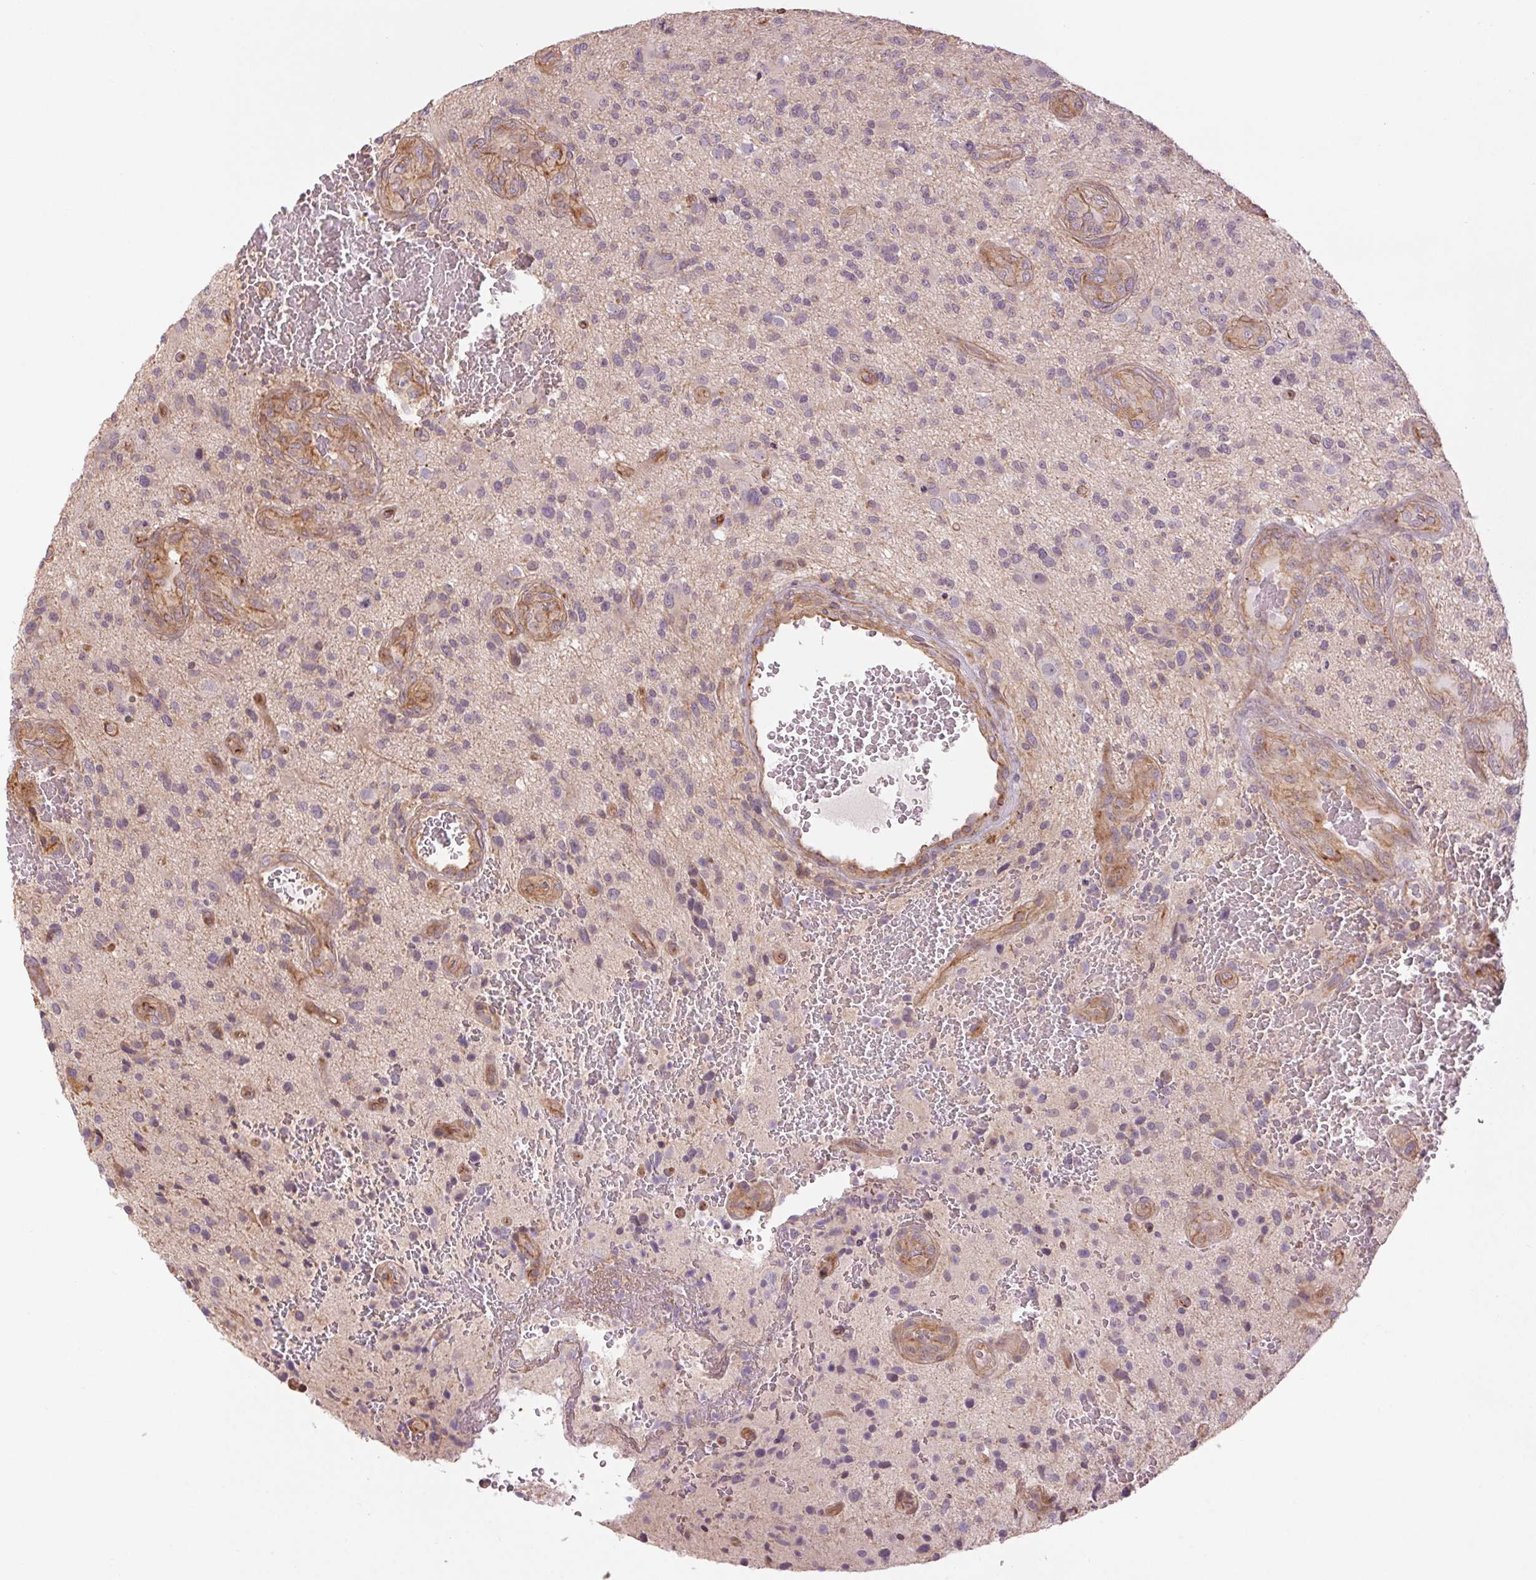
{"staining": {"intensity": "negative", "quantity": "none", "location": "none"}, "tissue": "glioma", "cell_type": "Tumor cells", "image_type": "cancer", "snomed": [{"axis": "morphology", "description": "Glioma, malignant, High grade"}, {"axis": "topography", "description": "Brain"}], "caption": "DAB immunohistochemical staining of high-grade glioma (malignant) displays no significant positivity in tumor cells. (Brightfield microscopy of DAB IHC at high magnification).", "gene": "CCSER1", "patient": {"sex": "male", "age": 47}}